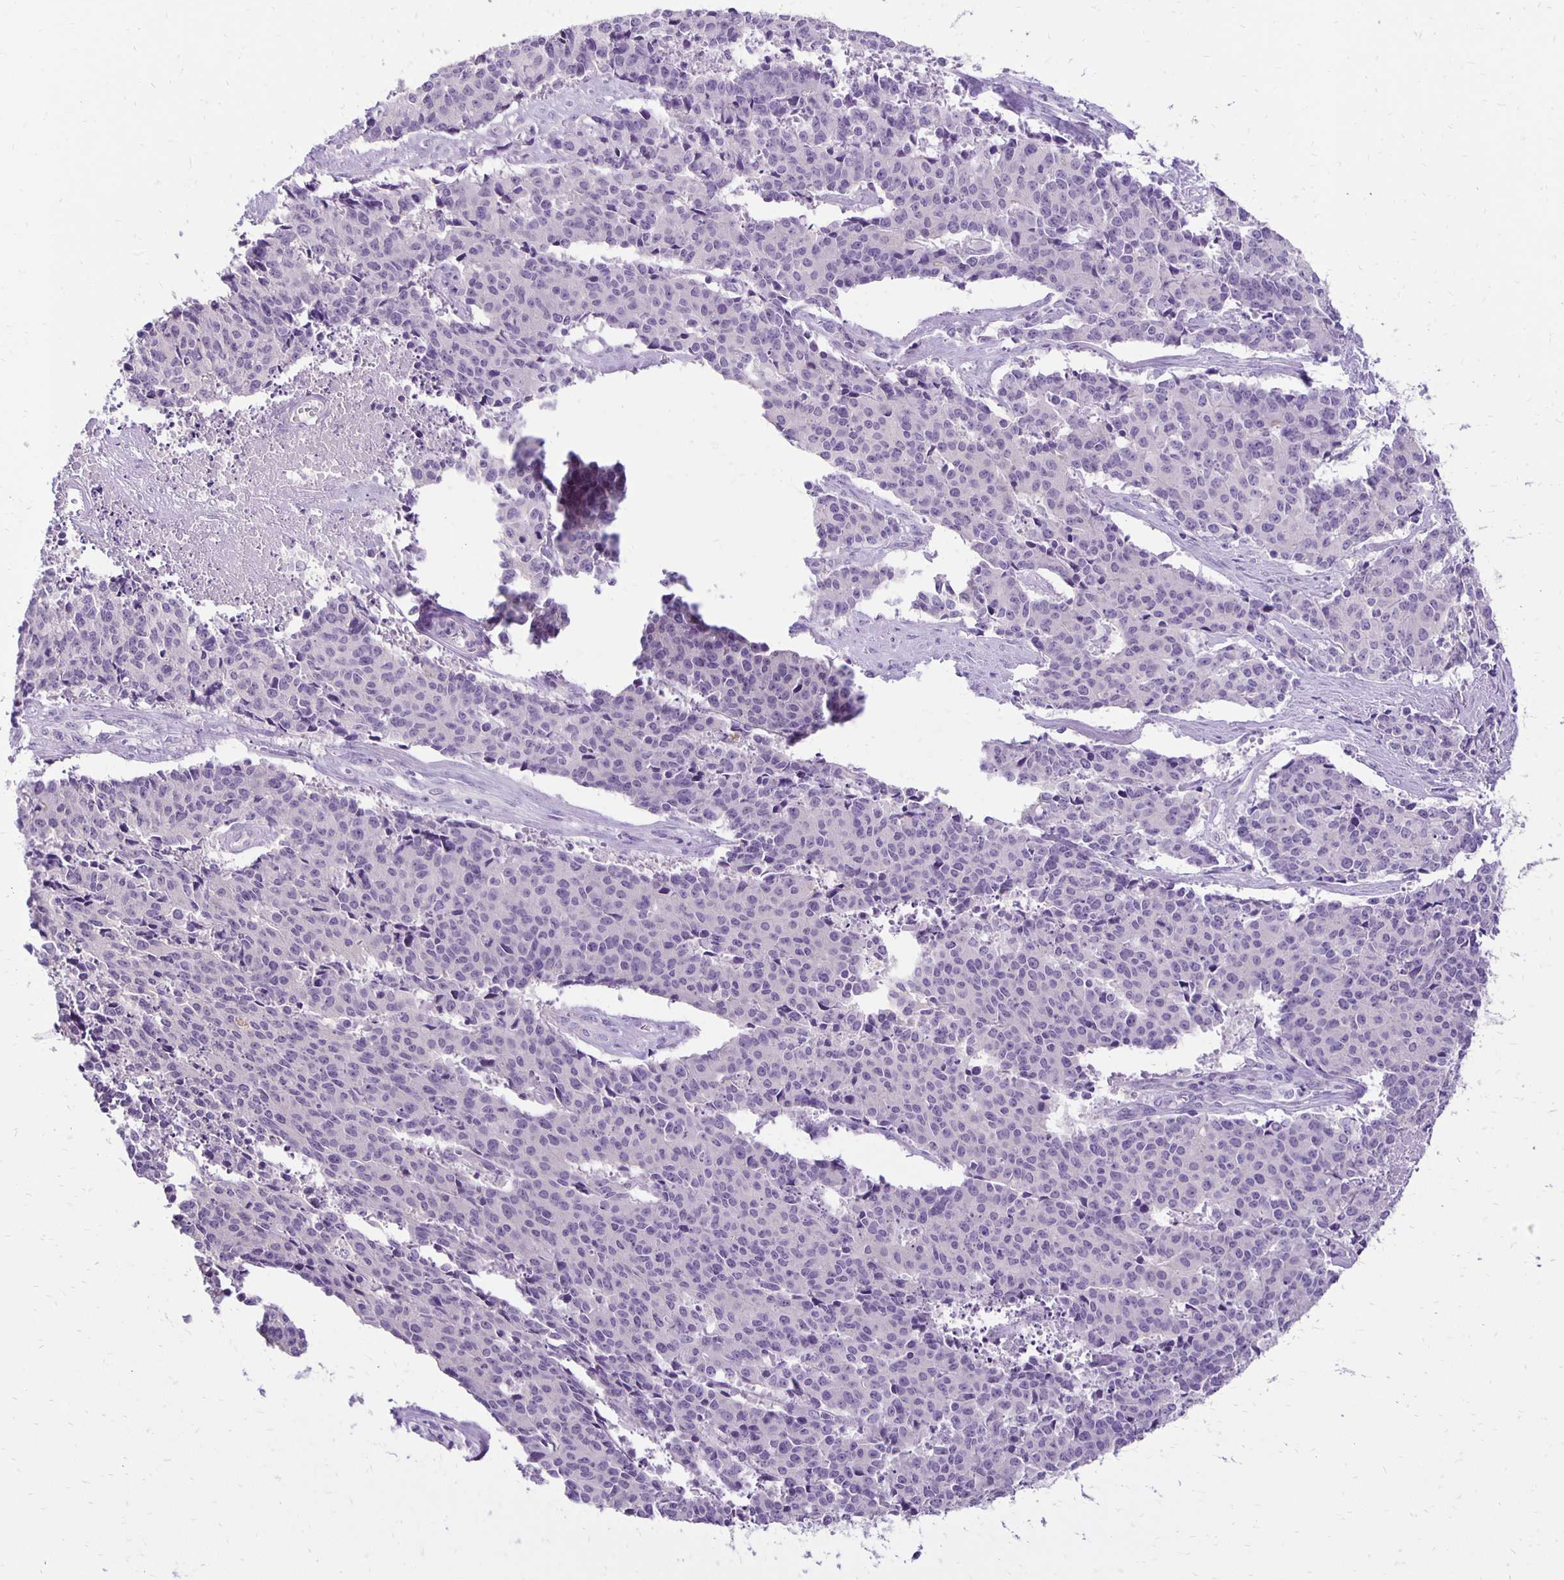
{"staining": {"intensity": "negative", "quantity": "none", "location": "none"}, "tissue": "cervical cancer", "cell_type": "Tumor cells", "image_type": "cancer", "snomed": [{"axis": "morphology", "description": "Squamous cell carcinoma, NOS"}, {"axis": "topography", "description": "Cervix"}], "caption": "Tumor cells show no significant protein expression in cervical cancer.", "gene": "ANKRD45", "patient": {"sex": "female", "age": 28}}